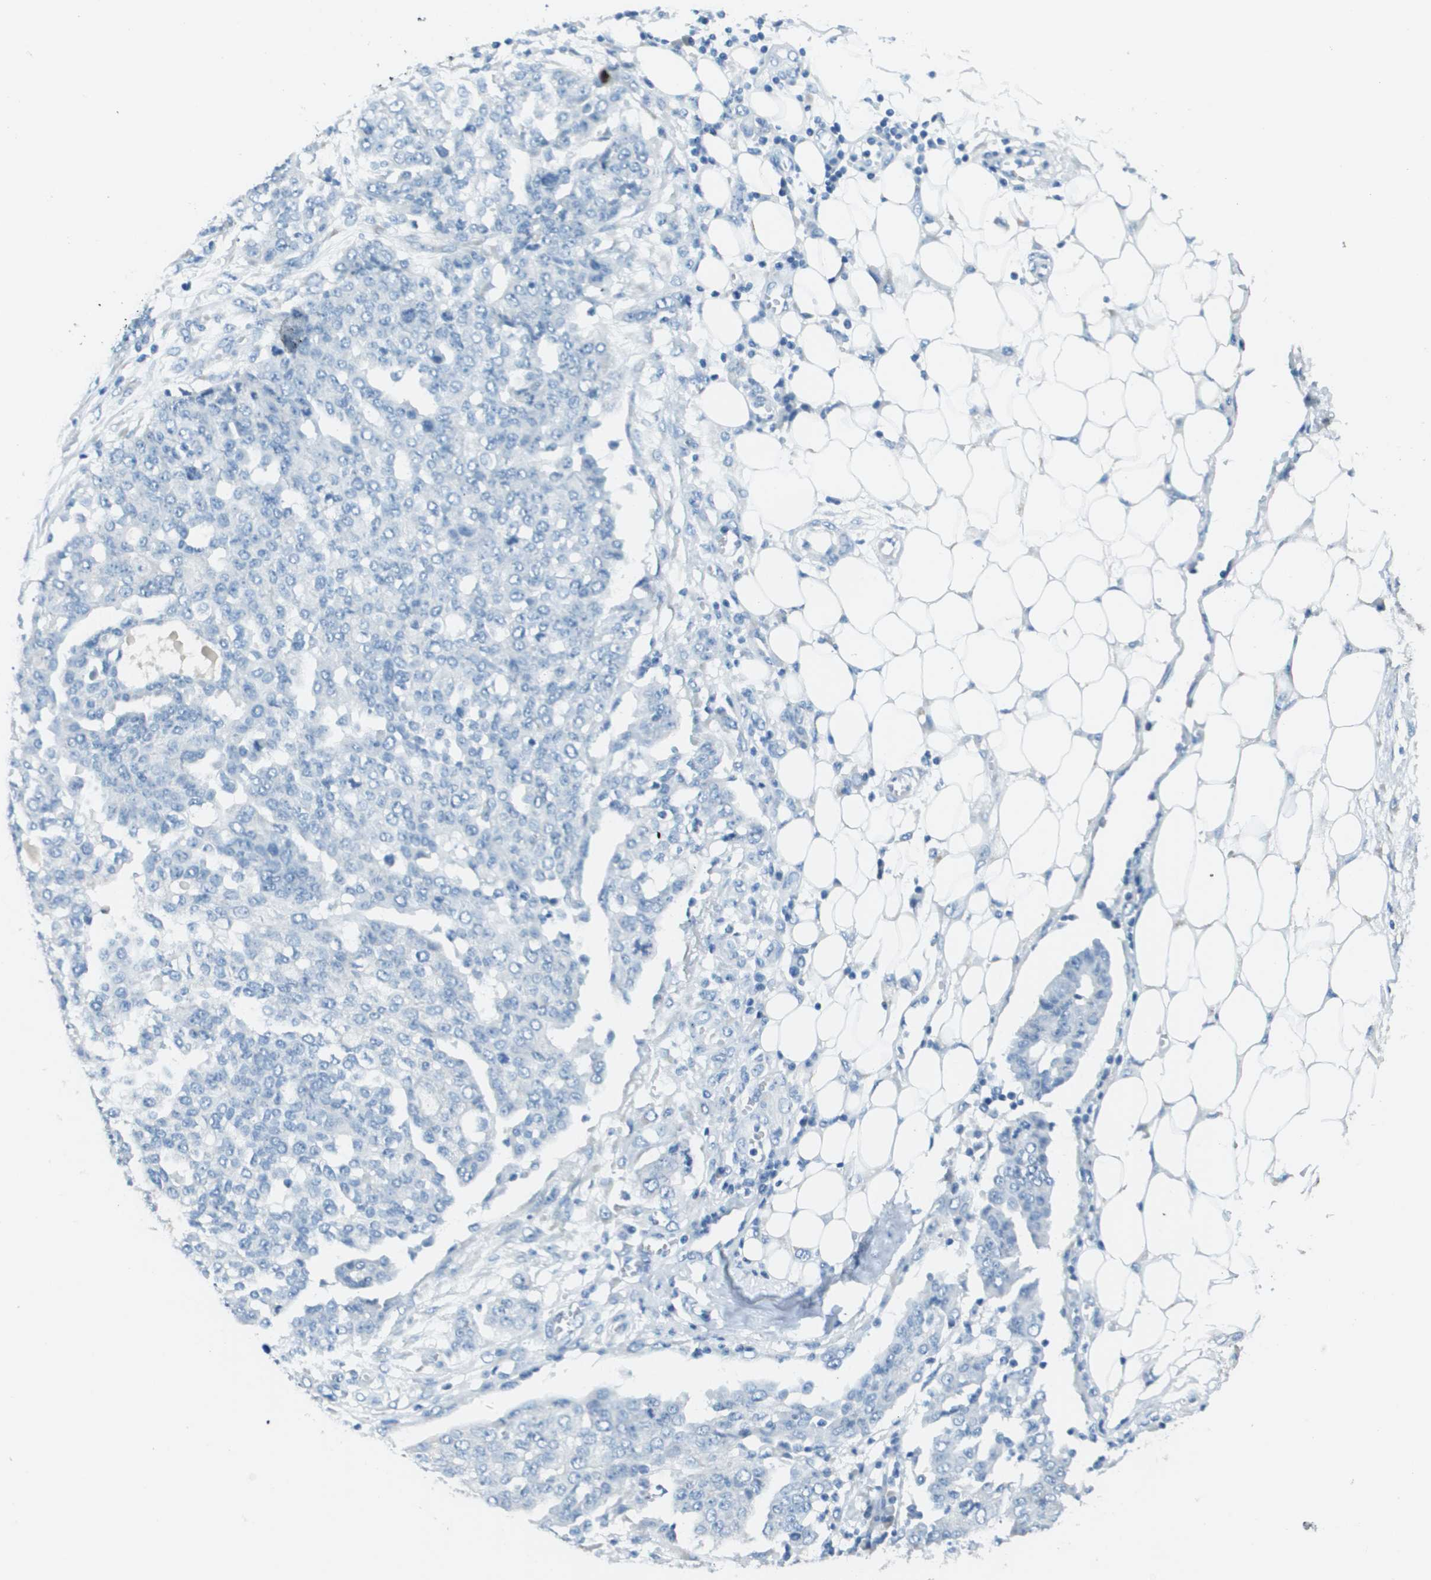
{"staining": {"intensity": "negative", "quantity": "none", "location": "none"}, "tissue": "ovarian cancer", "cell_type": "Tumor cells", "image_type": "cancer", "snomed": [{"axis": "morphology", "description": "Cystadenocarcinoma, serous, NOS"}, {"axis": "topography", "description": "Soft tissue"}, {"axis": "topography", "description": "Ovary"}], "caption": "This is an IHC image of human serous cystadenocarcinoma (ovarian). There is no expression in tumor cells.", "gene": "PTGDR2", "patient": {"sex": "female", "age": 57}}